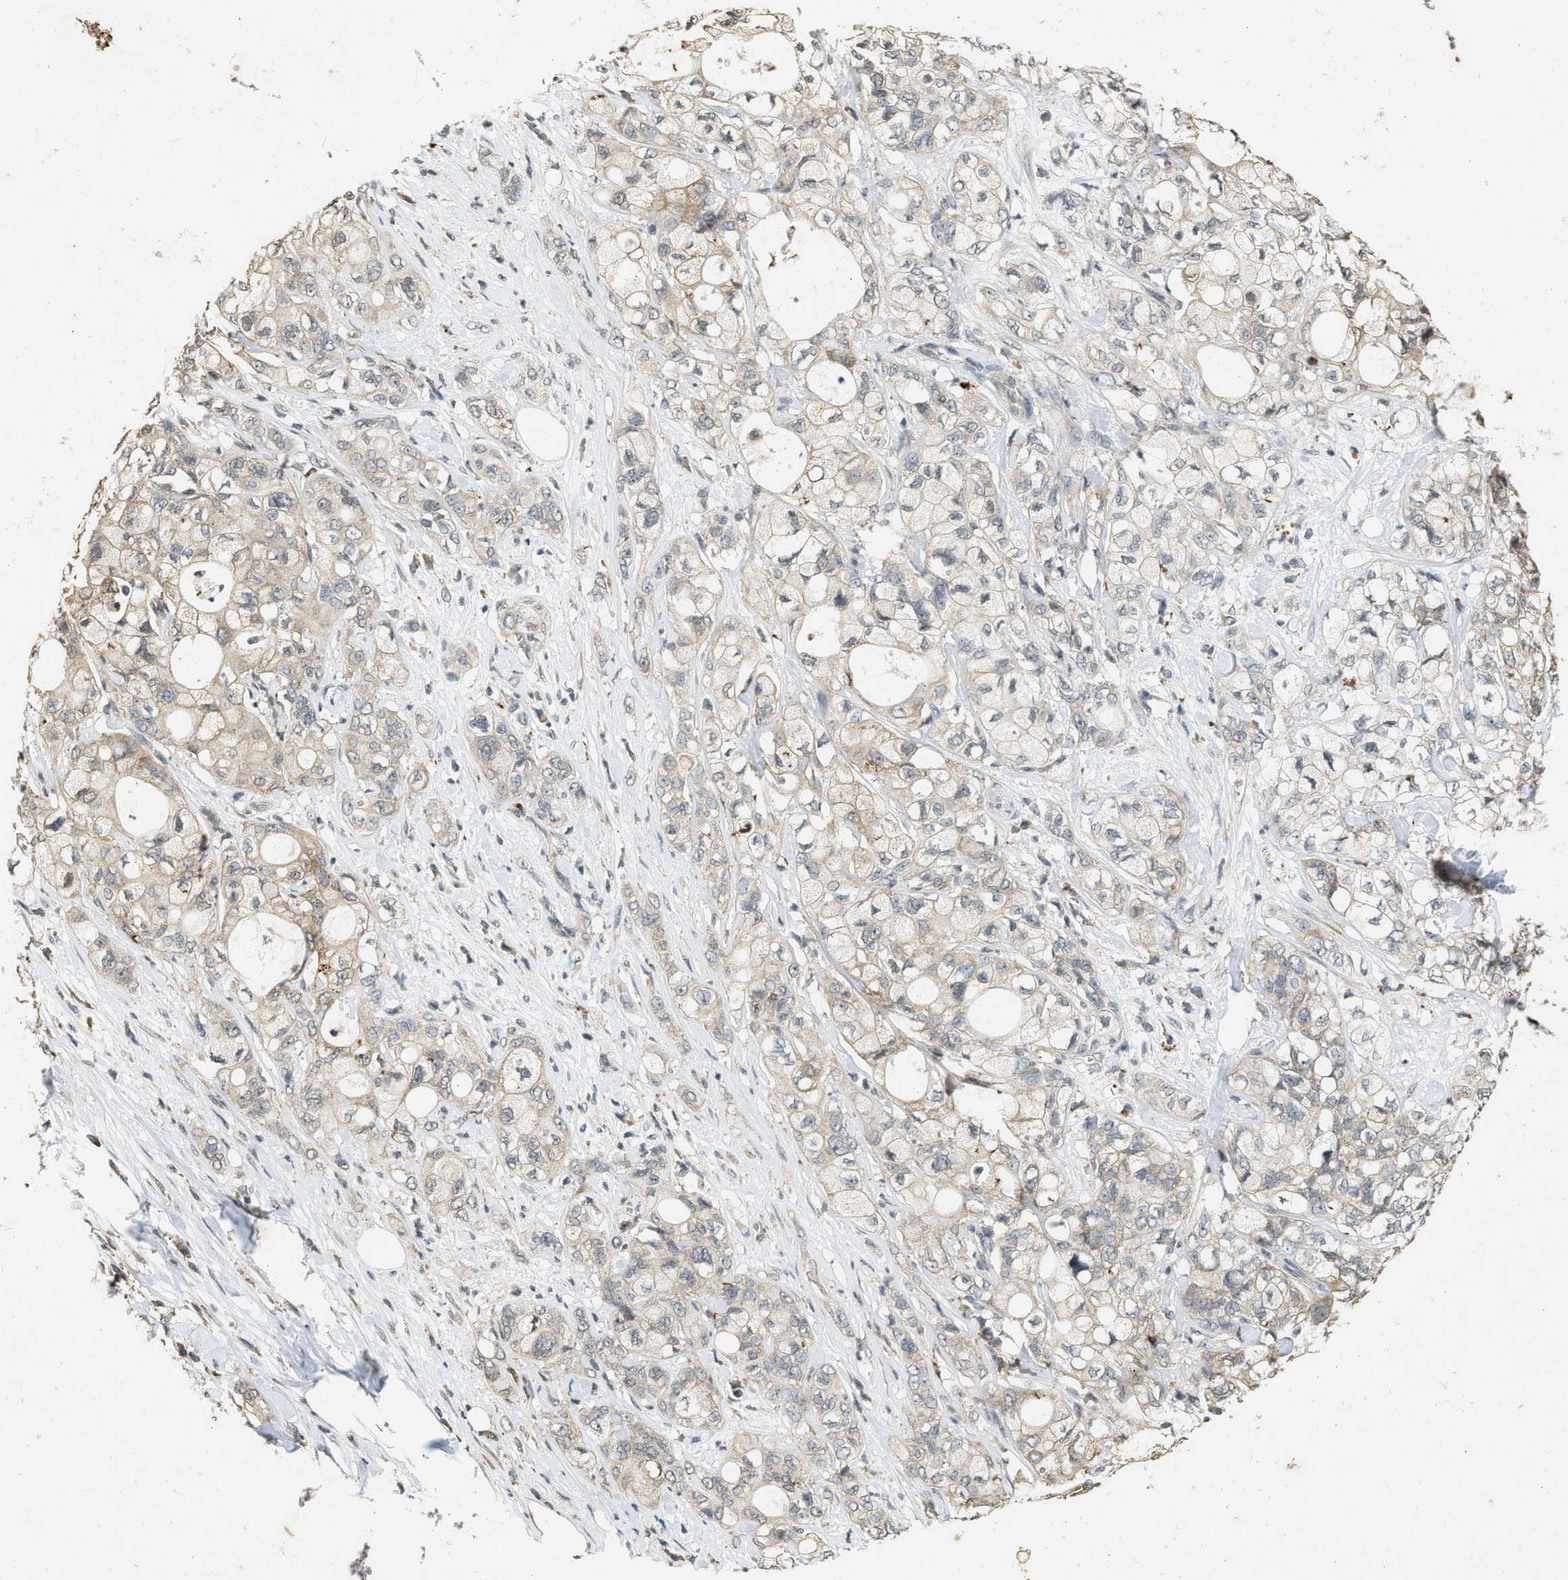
{"staining": {"intensity": "weak", "quantity": "<25%", "location": "cytoplasmic/membranous"}, "tissue": "pancreatic cancer", "cell_type": "Tumor cells", "image_type": "cancer", "snomed": [{"axis": "morphology", "description": "Adenocarcinoma, NOS"}, {"axis": "topography", "description": "Pancreas"}], "caption": "There is no significant positivity in tumor cells of pancreatic adenocarcinoma.", "gene": "KIF21A", "patient": {"sex": "male", "age": 70}}